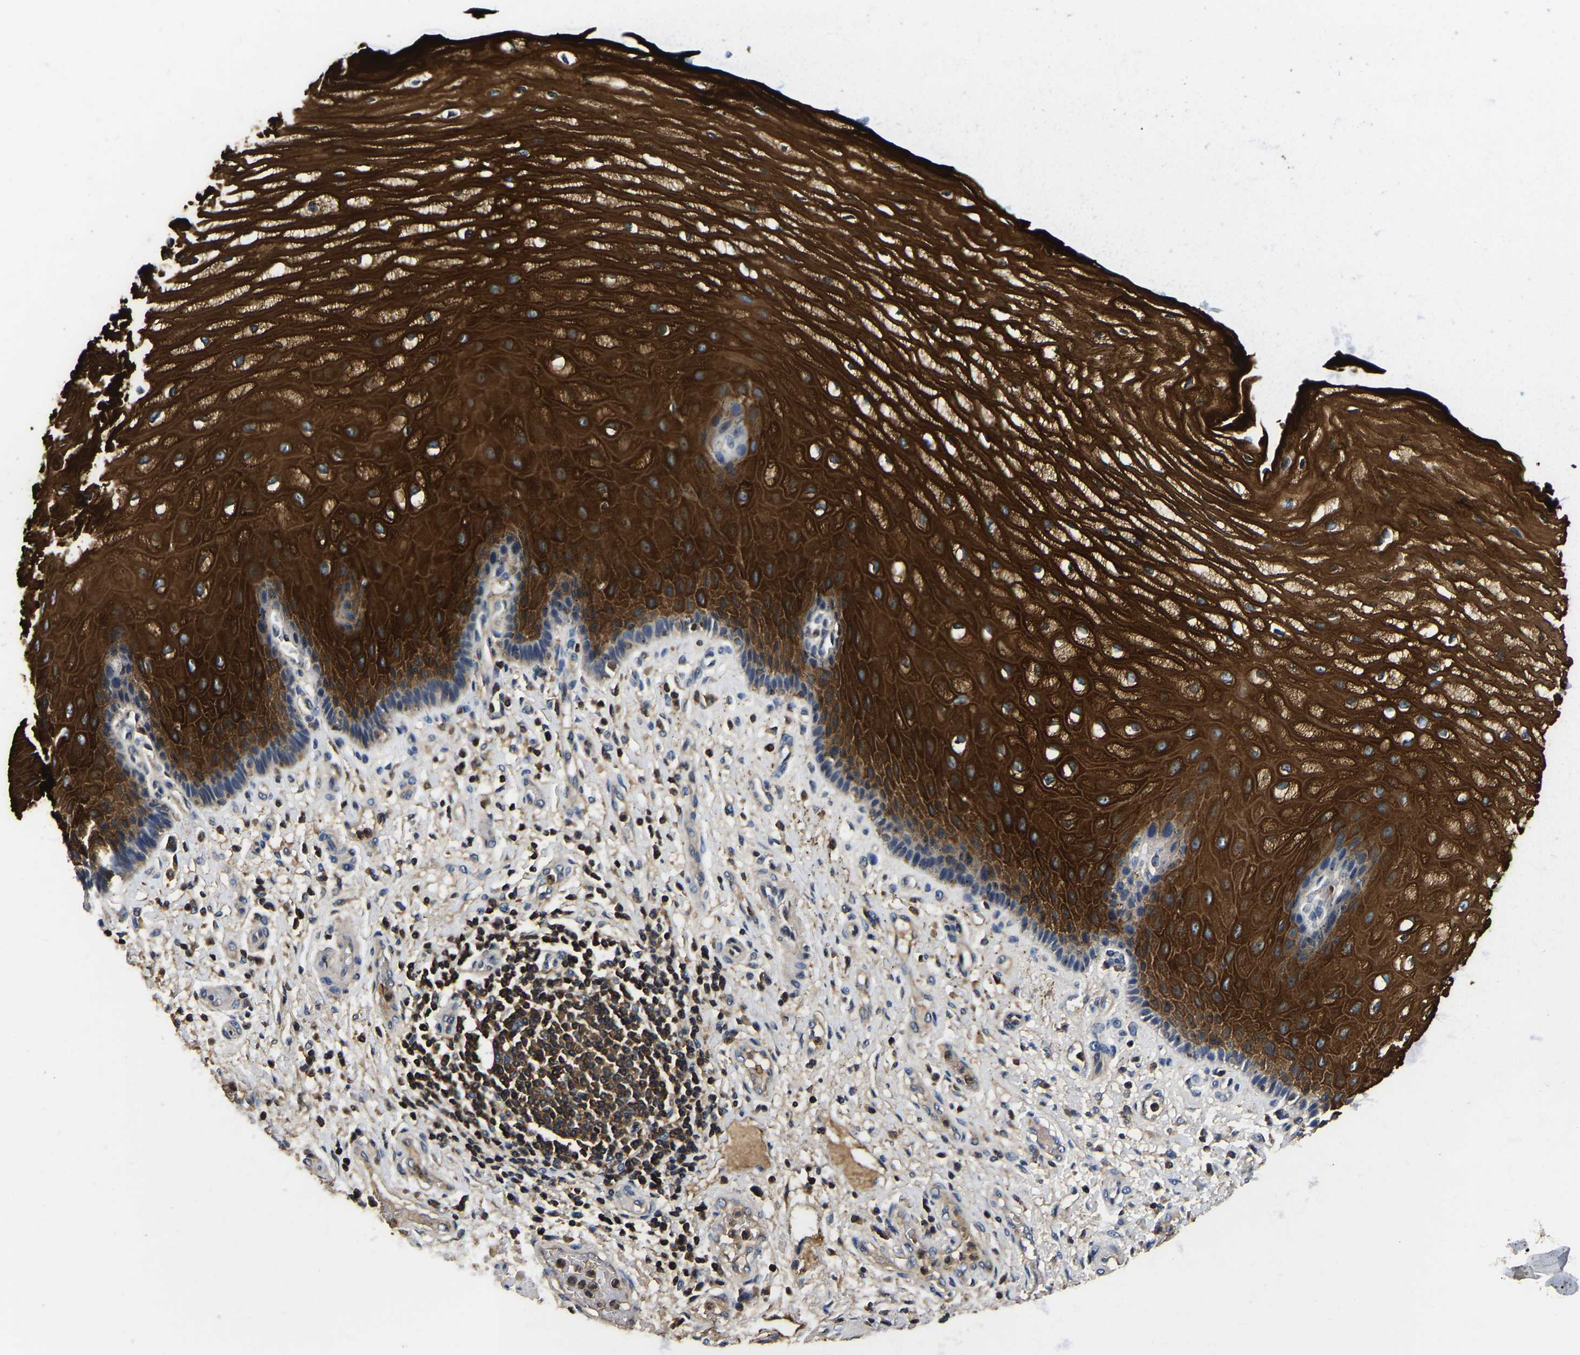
{"staining": {"intensity": "strong", "quantity": ">75%", "location": "cytoplasmic/membranous"}, "tissue": "esophagus", "cell_type": "Squamous epithelial cells", "image_type": "normal", "snomed": [{"axis": "morphology", "description": "Normal tissue, NOS"}, {"axis": "topography", "description": "Esophagus"}], "caption": "This histopathology image displays normal esophagus stained with immunohistochemistry to label a protein in brown. The cytoplasmic/membranous of squamous epithelial cells show strong positivity for the protein. Nuclei are counter-stained blue.", "gene": "SMPD2", "patient": {"sex": "male", "age": 54}}